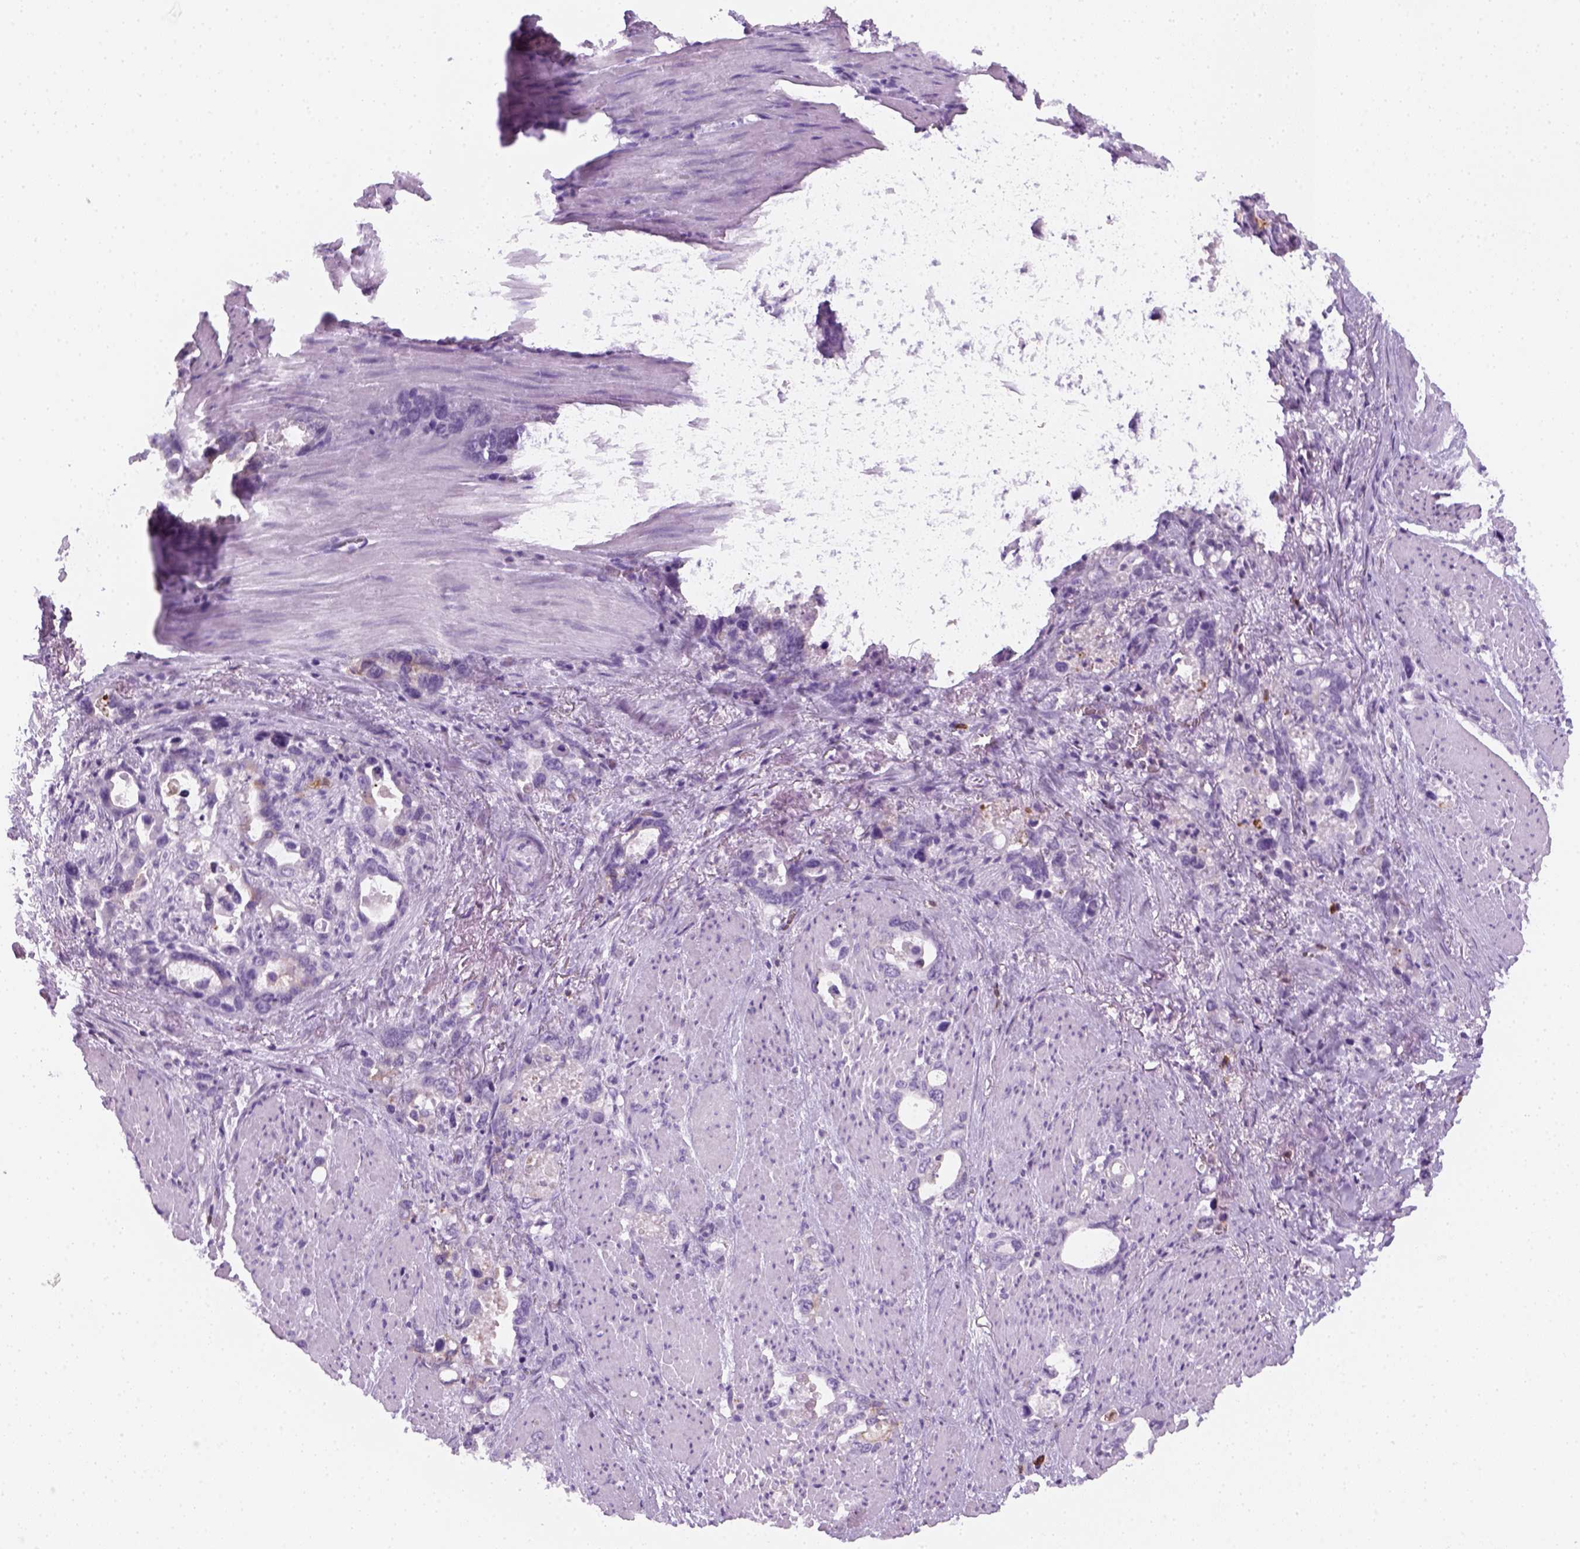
{"staining": {"intensity": "negative", "quantity": "none", "location": "none"}, "tissue": "stomach cancer", "cell_type": "Tumor cells", "image_type": "cancer", "snomed": [{"axis": "morphology", "description": "Normal tissue, NOS"}, {"axis": "morphology", "description": "Adenocarcinoma, NOS"}, {"axis": "topography", "description": "Esophagus"}, {"axis": "topography", "description": "Stomach, upper"}], "caption": "Immunohistochemistry (IHC) image of stomach cancer stained for a protein (brown), which reveals no expression in tumor cells. (DAB (3,3'-diaminobenzidine) IHC with hematoxylin counter stain).", "gene": "AQP3", "patient": {"sex": "male", "age": 74}}